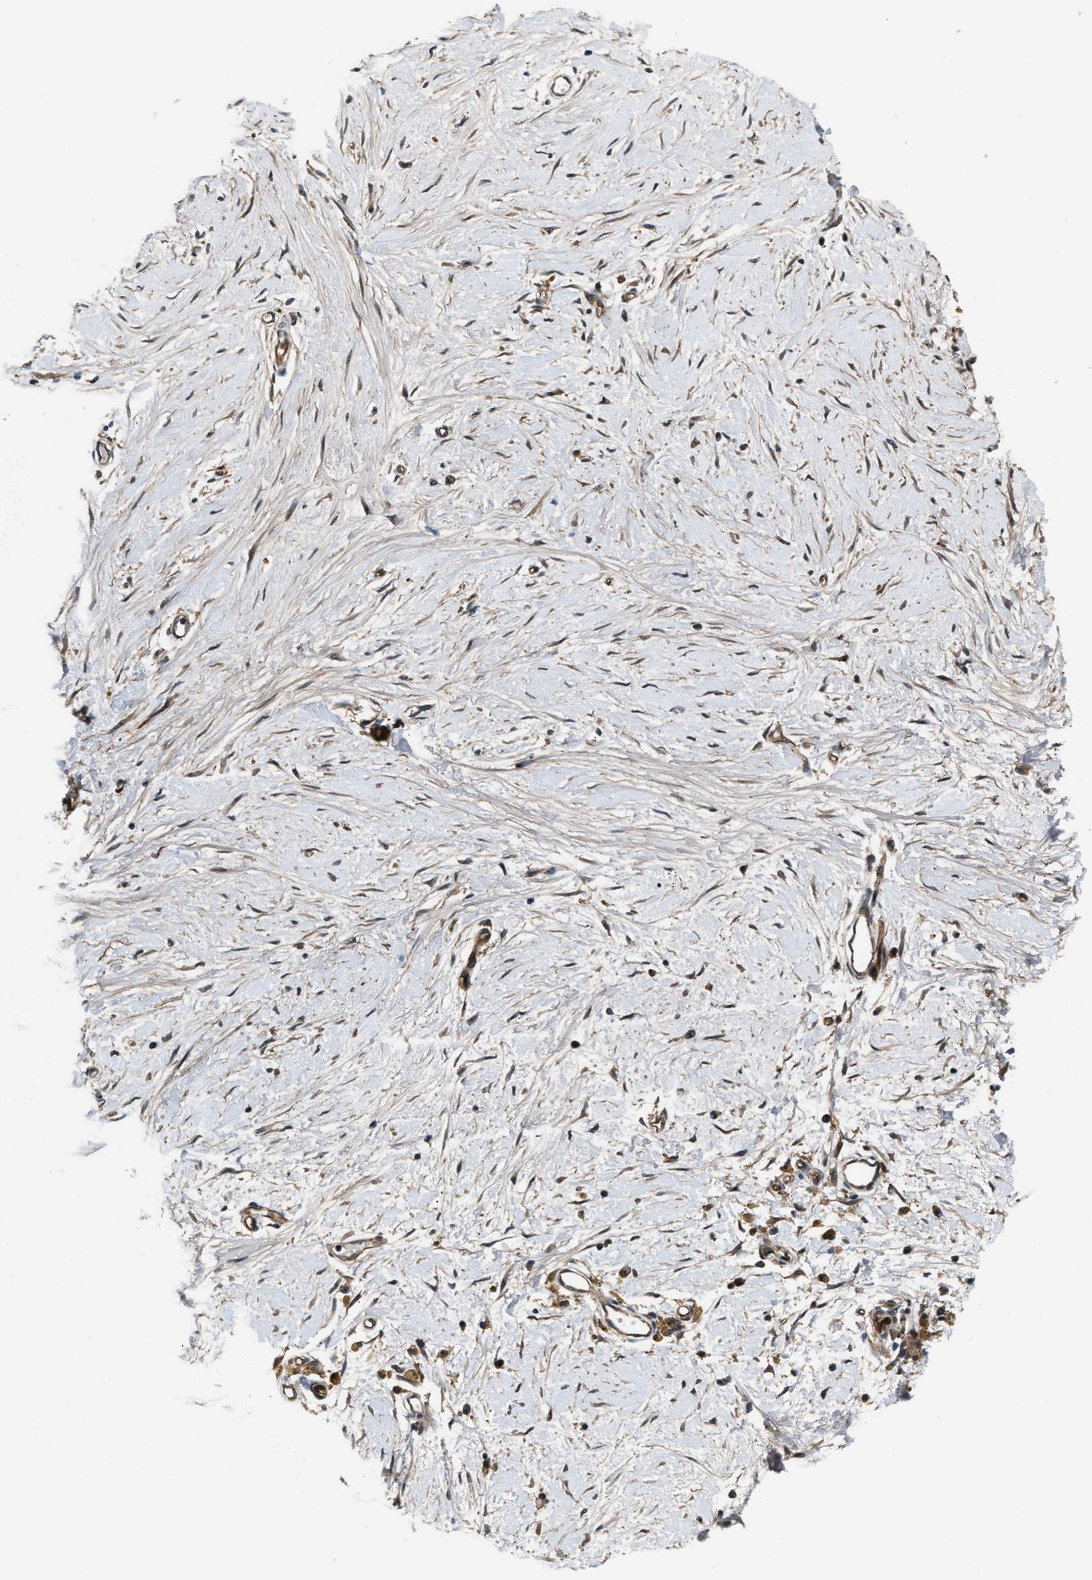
{"staining": {"intensity": "moderate", "quantity": ">75%", "location": "cytoplasmic/membranous"}, "tissue": "melanoma", "cell_type": "Tumor cells", "image_type": "cancer", "snomed": [{"axis": "morphology", "description": "Normal tissue, NOS"}, {"axis": "morphology", "description": "Malignant melanoma, NOS"}, {"axis": "topography", "description": "Skin"}], "caption": "Human malignant melanoma stained with a protein marker demonstrates moderate staining in tumor cells.", "gene": "COPS2", "patient": {"sex": "male", "age": 62}}